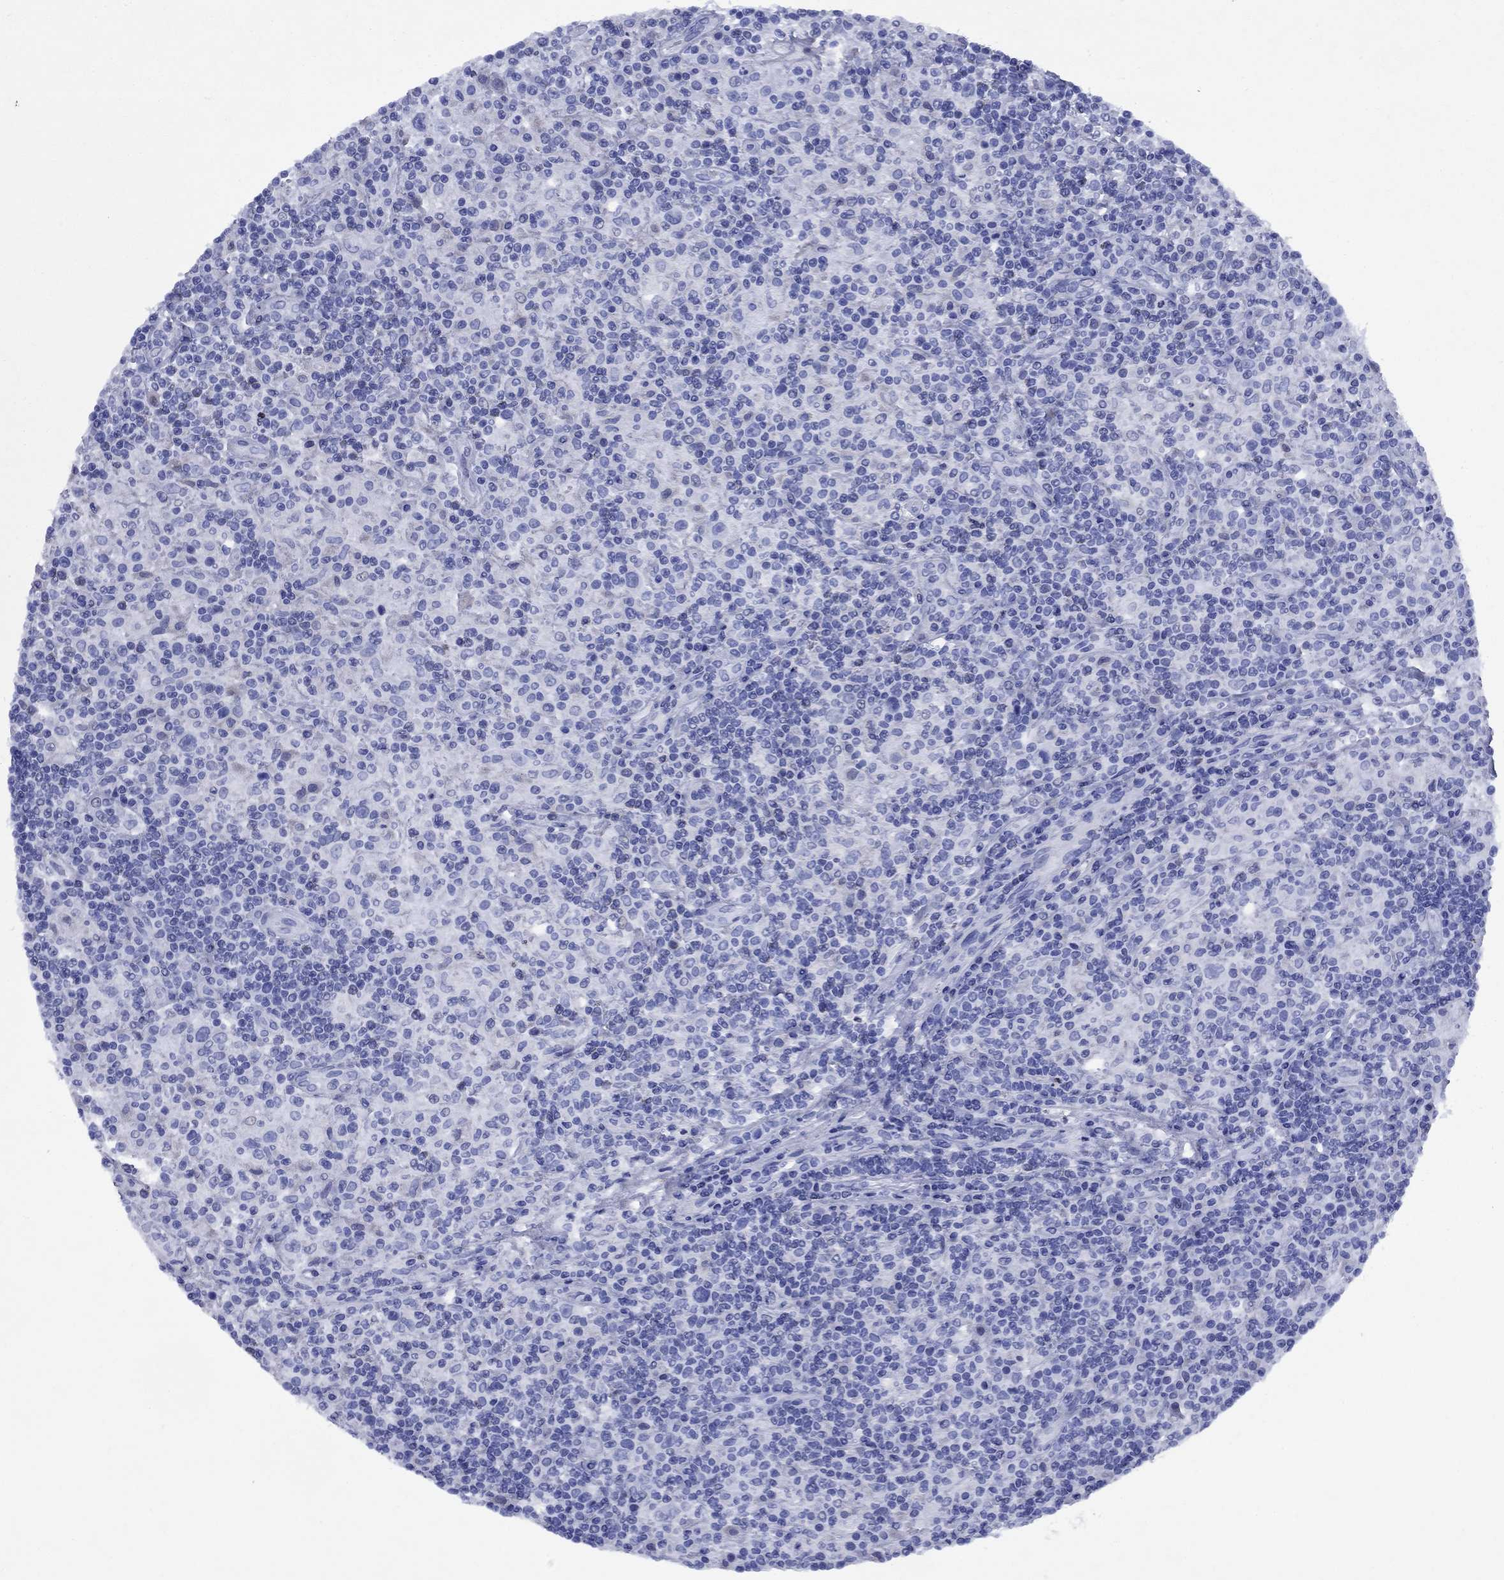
{"staining": {"intensity": "negative", "quantity": "none", "location": "none"}, "tissue": "lymphoma", "cell_type": "Tumor cells", "image_type": "cancer", "snomed": [{"axis": "morphology", "description": "Hodgkin's disease, NOS"}, {"axis": "topography", "description": "Lymph node"}], "caption": "Hodgkin's disease was stained to show a protein in brown. There is no significant expression in tumor cells.", "gene": "STAB2", "patient": {"sex": "male", "age": 70}}